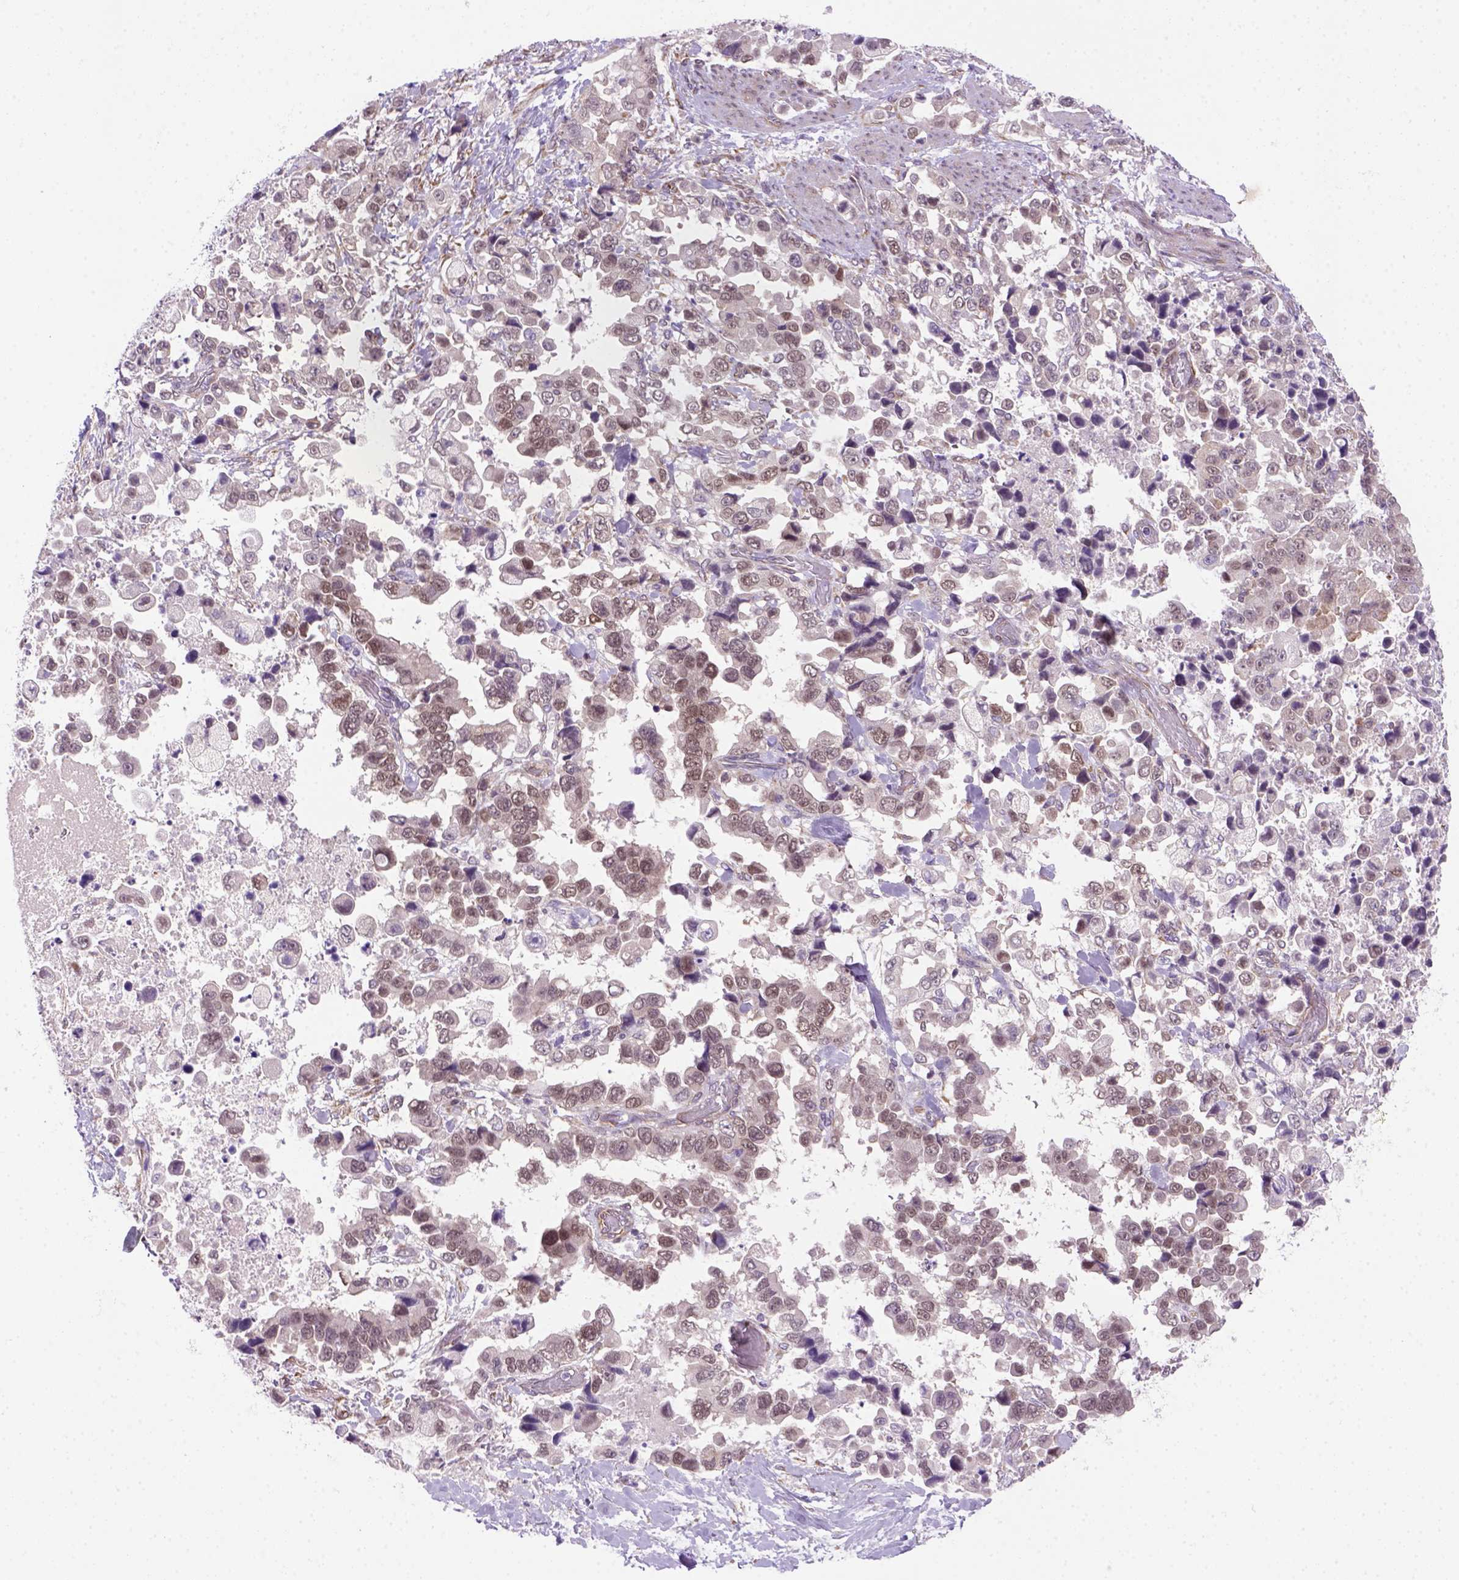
{"staining": {"intensity": "weak", "quantity": "<25%", "location": "nuclear"}, "tissue": "stomach cancer", "cell_type": "Tumor cells", "image_type": "cancer", "snomed": [{"axis": "morphology", "description": "Adenocarcinoma, NOS"}, {"axis": "topography", "description": "Stomach"}], "caption": "Adenocarcinoma (stomach) stained for a protein using immunohistochemistry shows no expression tumor cells.", "gene": "MGMT", "patient": {"sex": "male", "age": 59}}